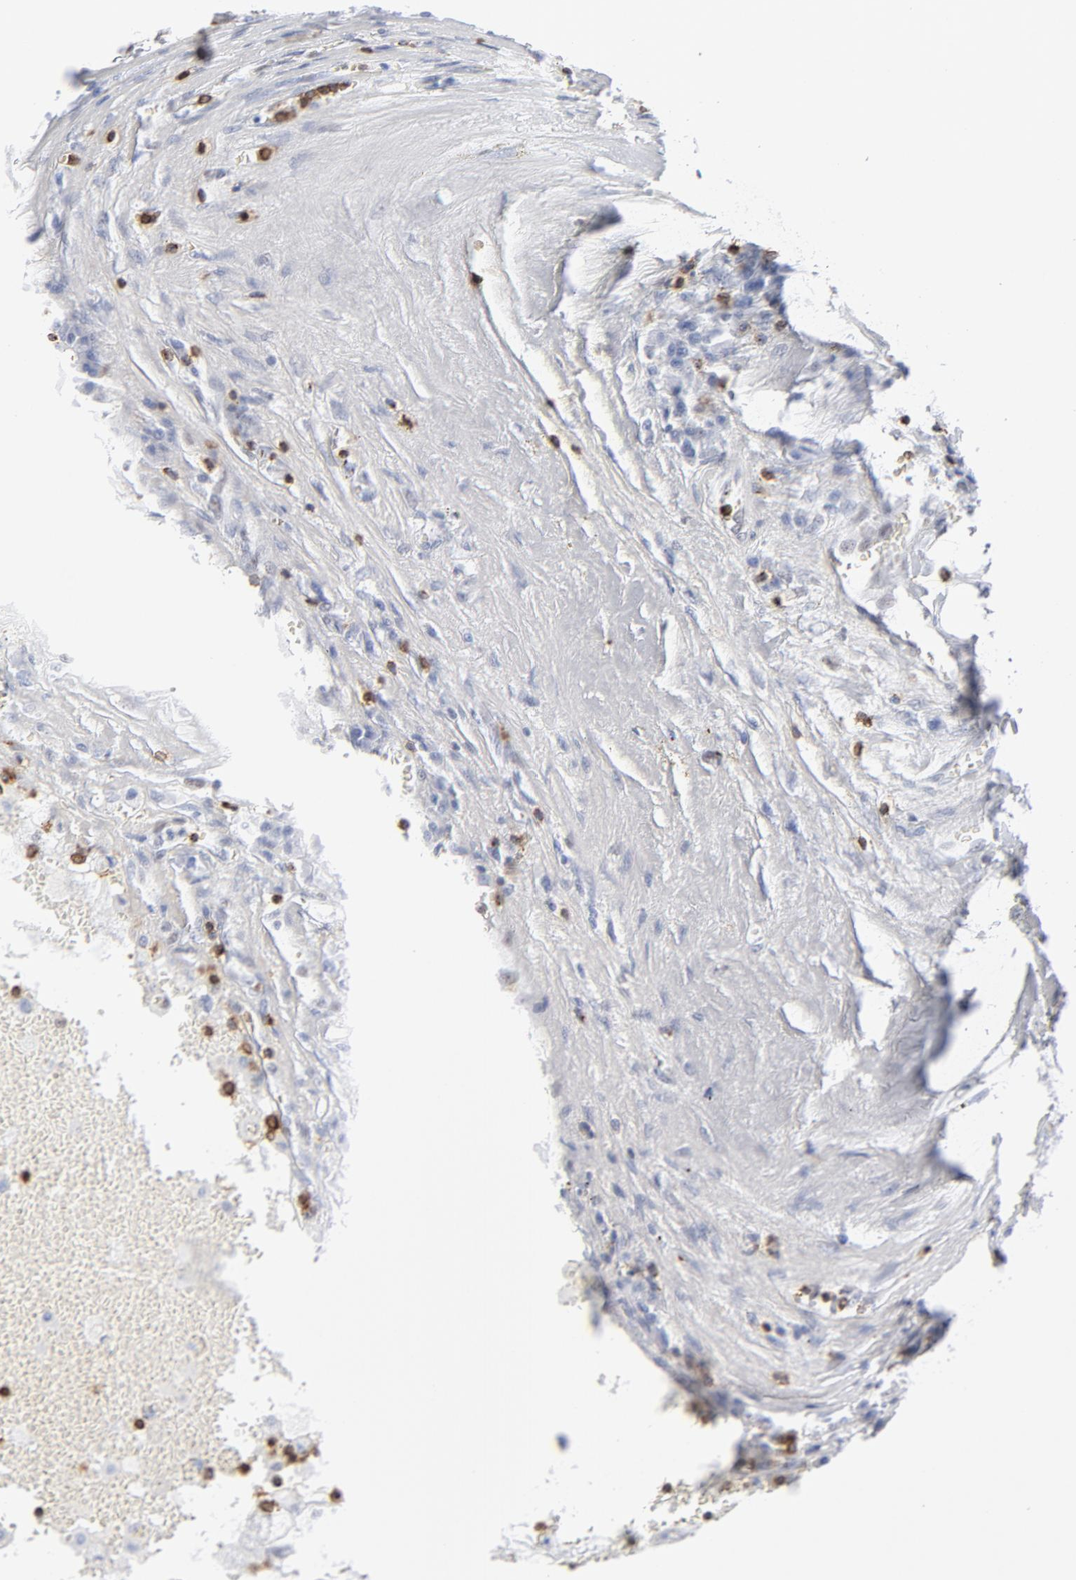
{"staining": {"intensity": "negative", "quantity": "none", "location": "none"}, "tissue": "renal cancer", "cell_type": "Tumor cells", "image_type": "cancer", "snomed": [{"axis": "morphology", "description": "Normal tissue, NOS"}, {"axis": "morphology", "description": "Adenocarcinoma, NOS"}, {"axis": "topography", "description": "Kidney"}], "caption": "Immunohistochemical staining of renal adenocarcinoma displays no significant staining in tumor cells.", "gene": "CD2", "patient": {"sex": "male", "age": 71}}